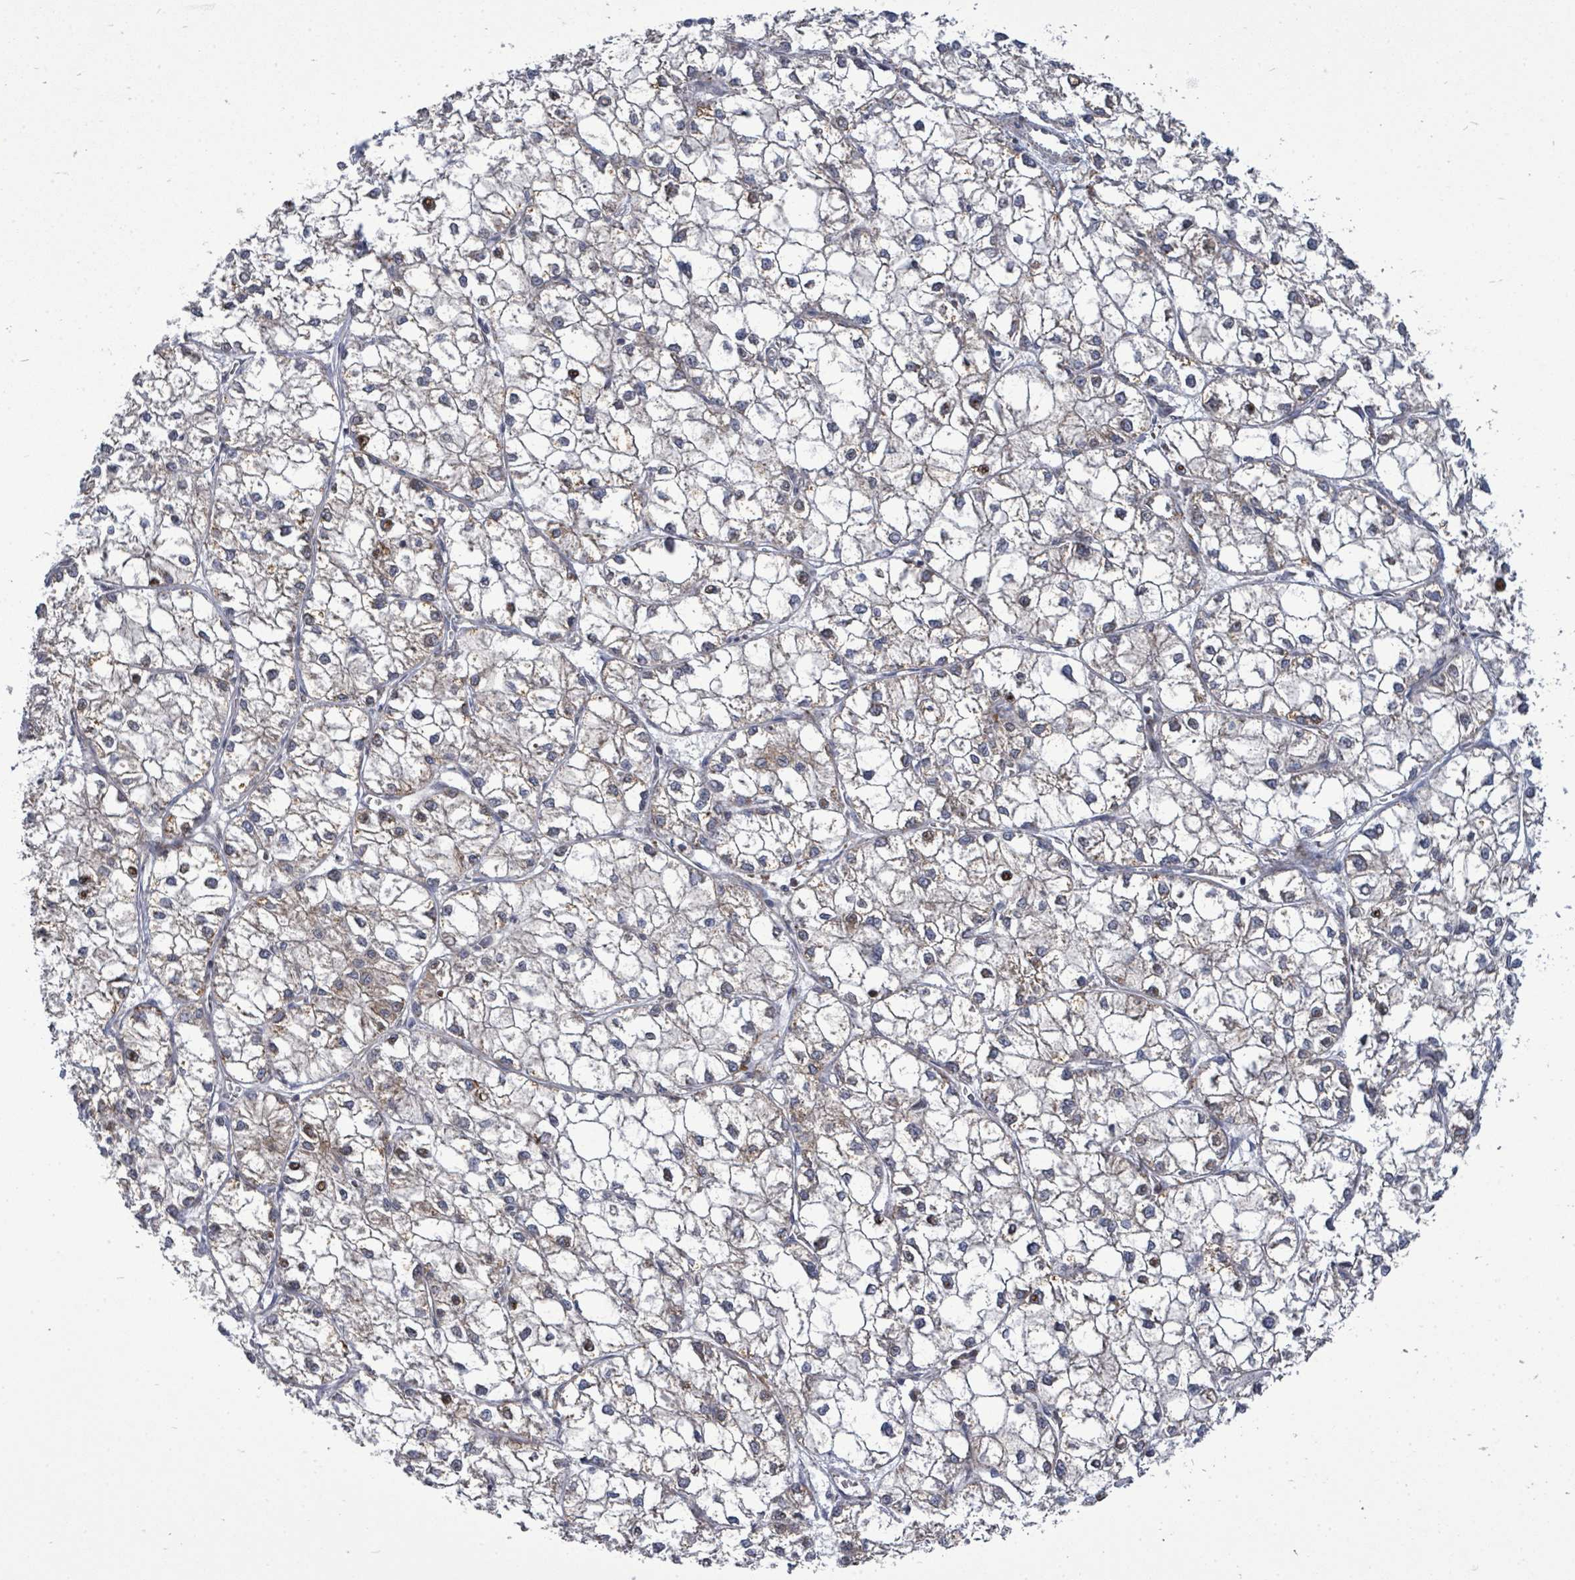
{"staining": {"intensity": "weak", "quantity": "<25%", "location": "cytoplasmic/membranous"}, "tissue": "liver cancer", "cell_type": "Tumor cells", "image_type": "cancer", "snomed": [{"axis": "morphology", "description": "Carcinoma, Hepatocellular, NOS"}, {"axis": "topography", "description": "Liver"}], "caption": "Immunohistochemistry (IHC) micrograph of neoplastic tissue: human liver cancer stained with DAB (3,3'-diaminobenzidine) reveals no significant protein expression in tumor cells. (IHC, brightfield microscopy, high magnification).", "gene": "SAR1A", "patient": {"sex": "female", "age": 43}}